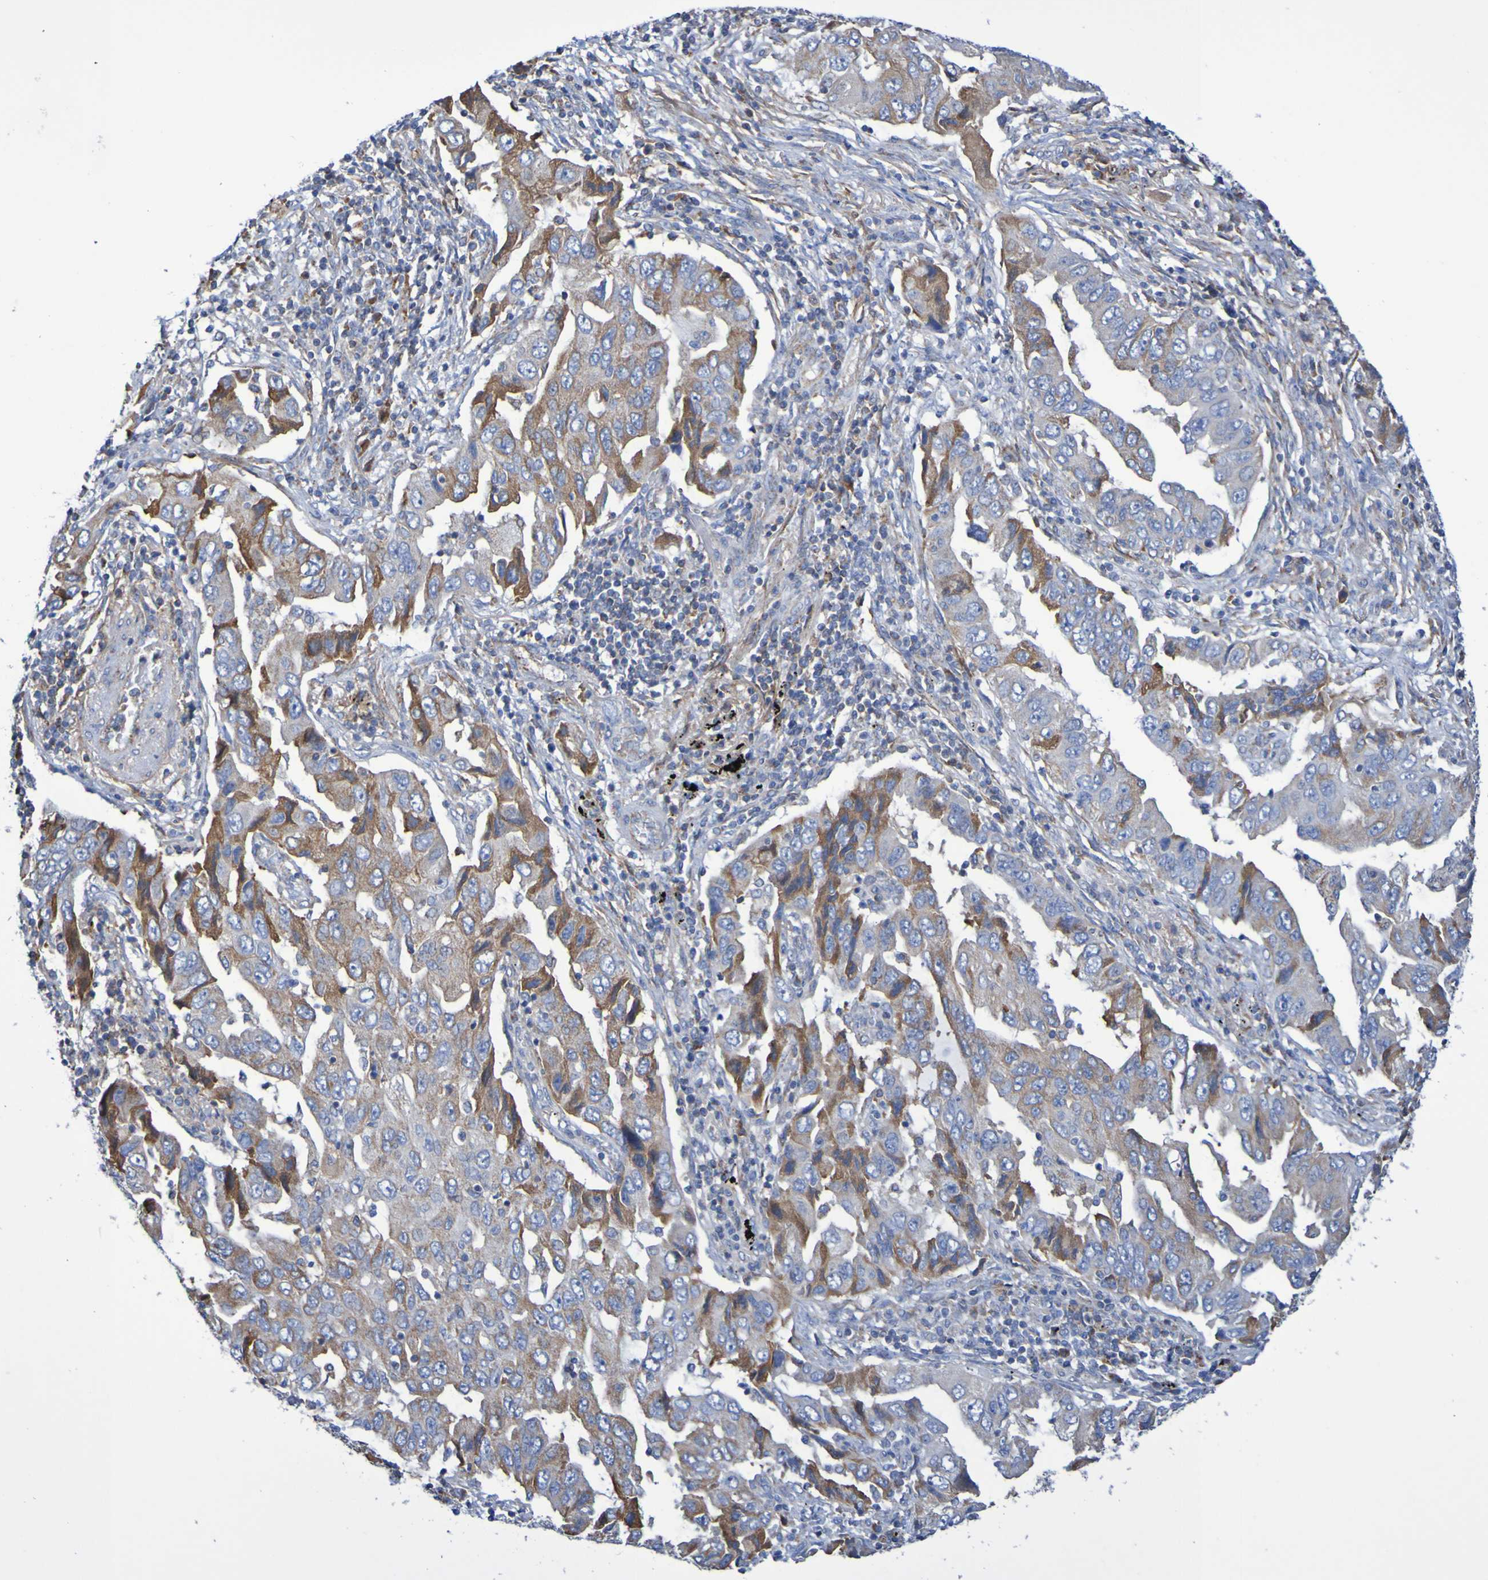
{"staining": {"intensity": "moderate", "quantity": "25%-75%", "location": "cytoplasmic/membranous"}, "tissue": "lung cancer", "cell_type": "Tumor cells", "image_type": "cancer", "snomed": [{"axis": "morphology", "description": "Adenocarcinoma, NOS"}, {"axis": "topography", "description": "Lung"}], "caption": "Tumor cells display medium levels of moderate cytoplasmic/membranous staining in approximately 25%-75% of cells in adenocarcinoma (lung).", "gene": "CNTN2", "patient": {"sex": "female", "age": 65}}